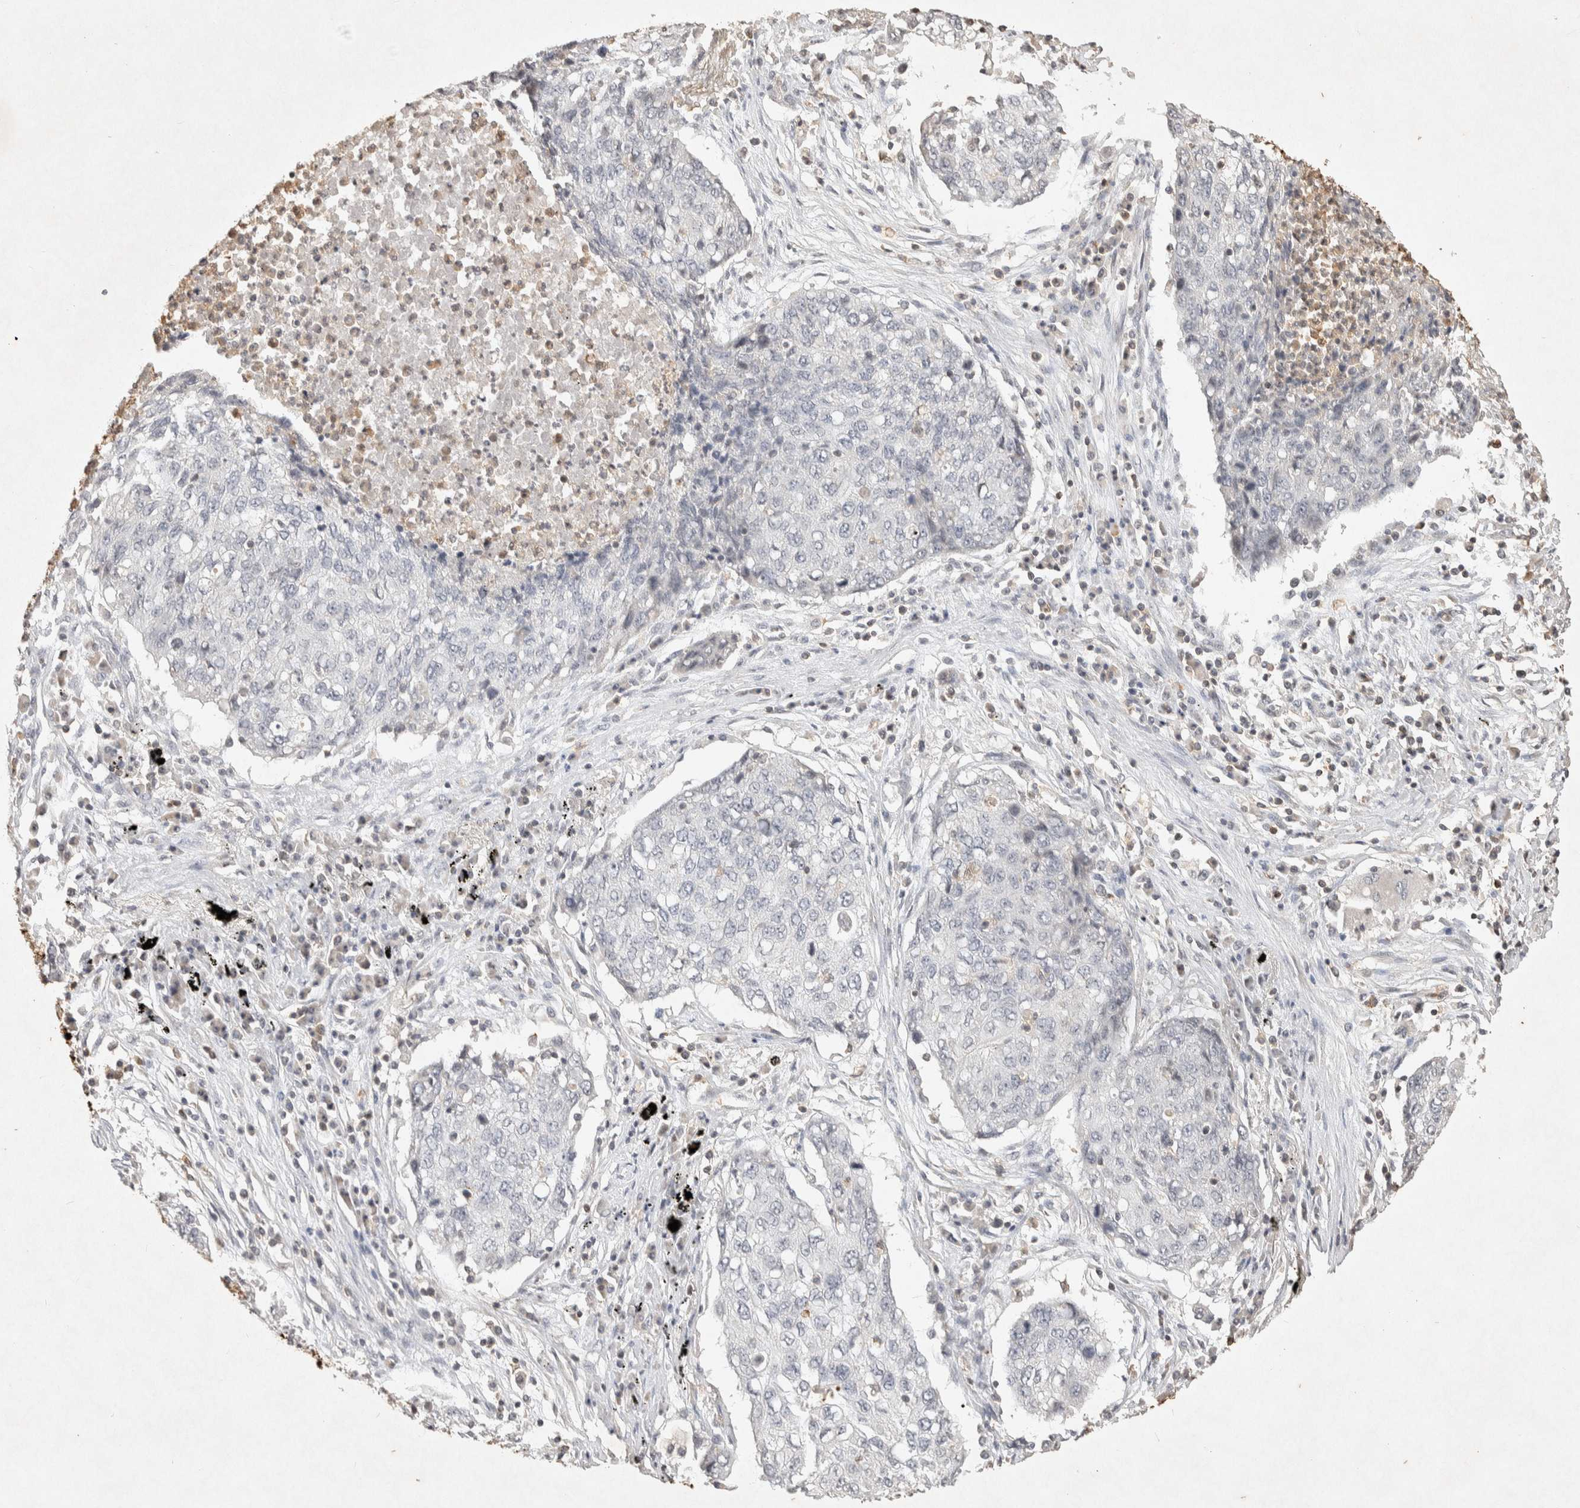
{"staining": {"intensity": "negative", "quantity": "none", "location": "none"}, "tissue": "lung cancer", "cell_type": "Tumor cells", "image_type": "cancer", "snomed": [{"axis": "morphology", "description": "Squamous cell carcinoma, NOS"}, {"axis": "topography", "description": "Lung"}], "caption": "Lung cancer (squamous cell carcinoma) was stained to show a protein in brown. There is no significant staining in tumor cells.", "gene": "RAC2", "patient": {"sex": "female", "age": 63}}